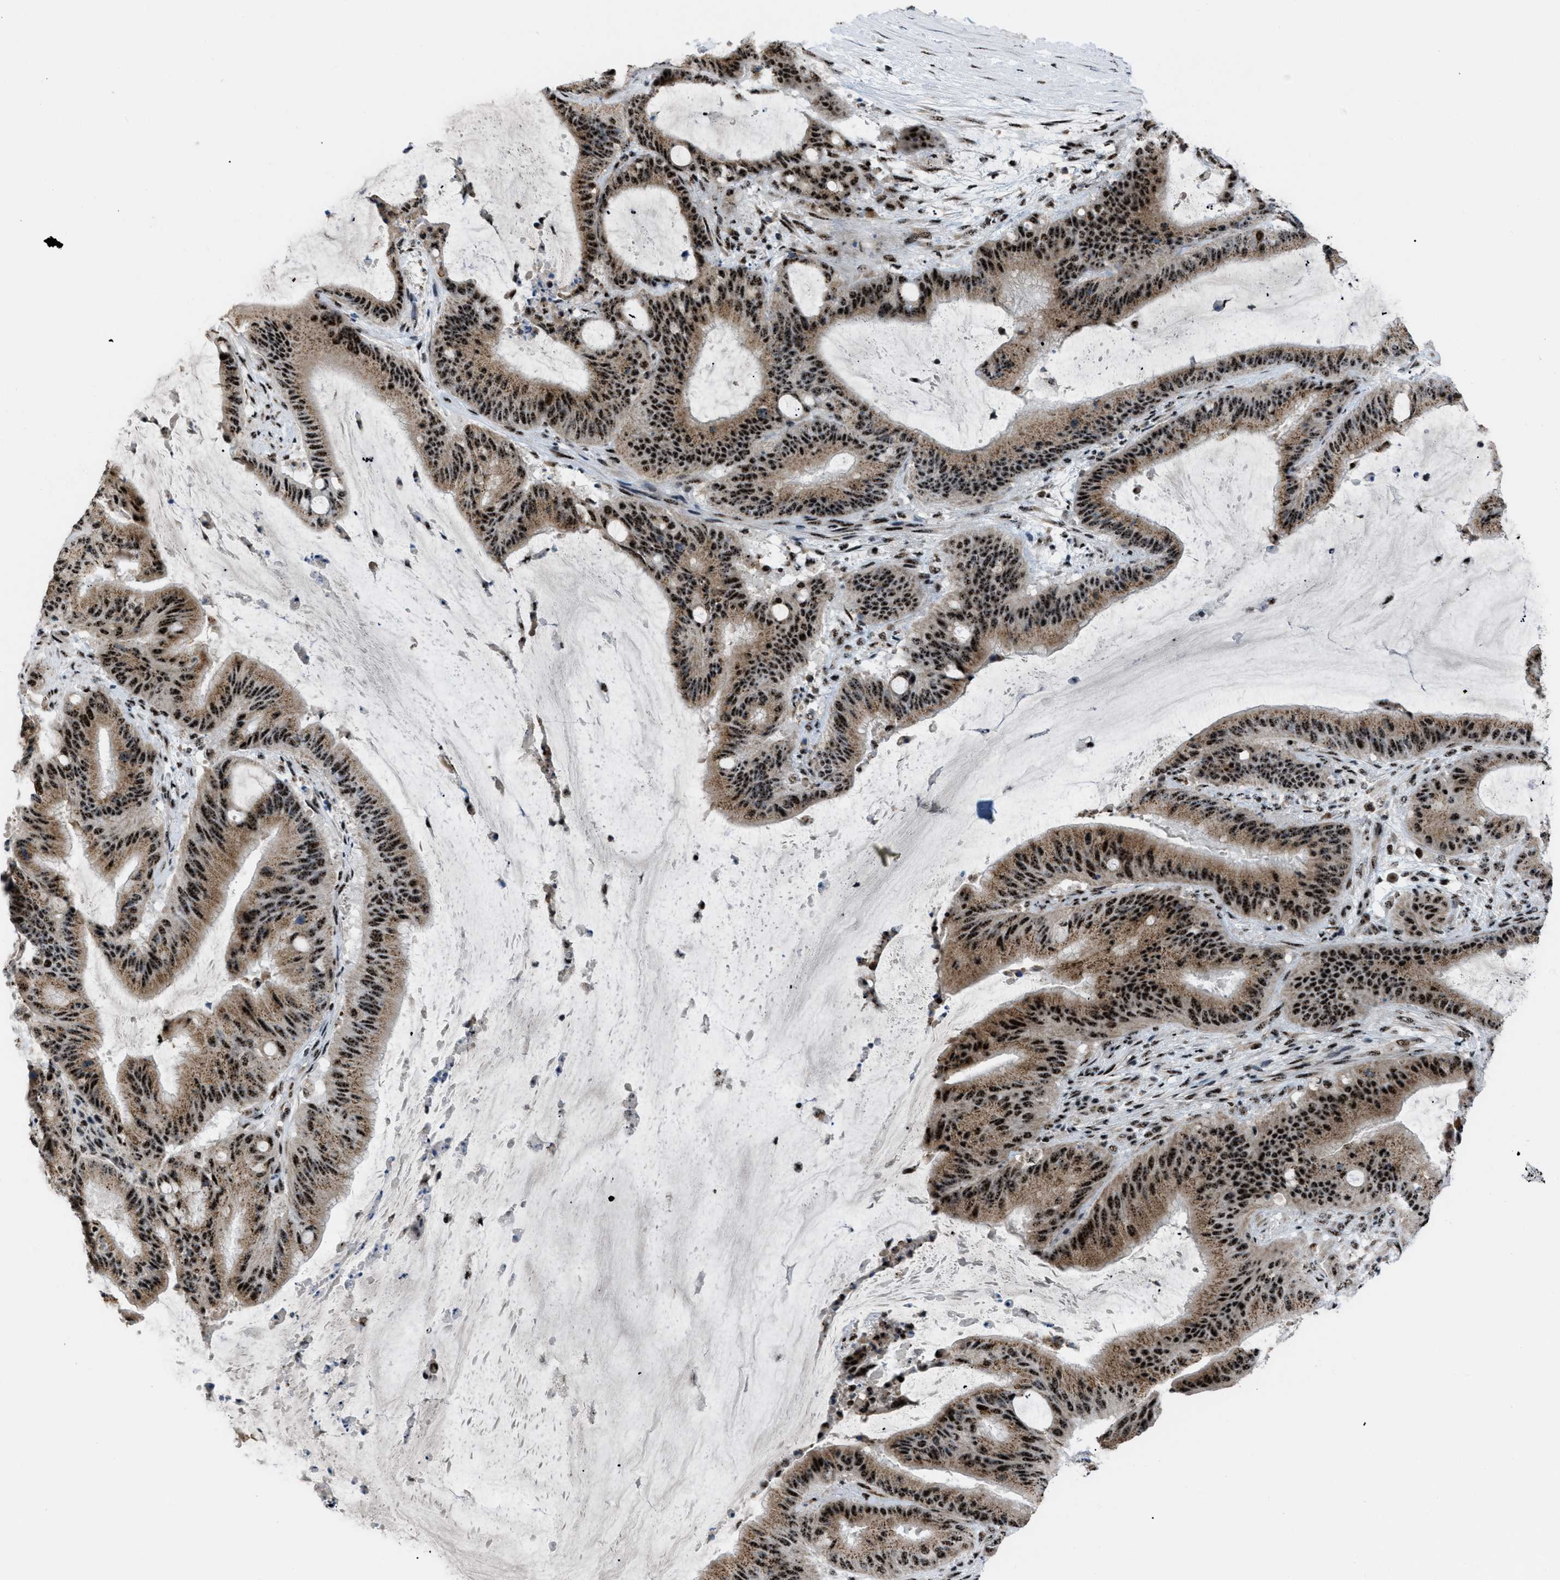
{"staining": {"intensity": "strong", "quantity": ">75%", "location": "cytoplasmic/membranous,nuclear"}, "tissue": "liver cancer", "cell_type": "Tumor cells", "image_type": "cancer", "snomed": [{"axis": "morphology", "description": "Normal tissue, NOS"}, {"axis": "morphology", "description": "Cholangiocarcinoma"}, {"axis": "topography", "description": "Liver"}, {"axis": "topography", "description": "Peripheral nerve tissue"}], "caption": "High-magnification brightfield microscopy of liver cancer (cholangiocarcinoma) stained with DAB (3,3'-diaminobenzidine) (brown) and counterstained with hematoxylin (blue). tumor cells exhibit strong cytoplasmic/membranous and nuclear positivity is appreciated in approximately>75% of cells. Nuclei are stained in blue.", "gene": "CDR2", "patient": {"sex": "female", "age": 73}}